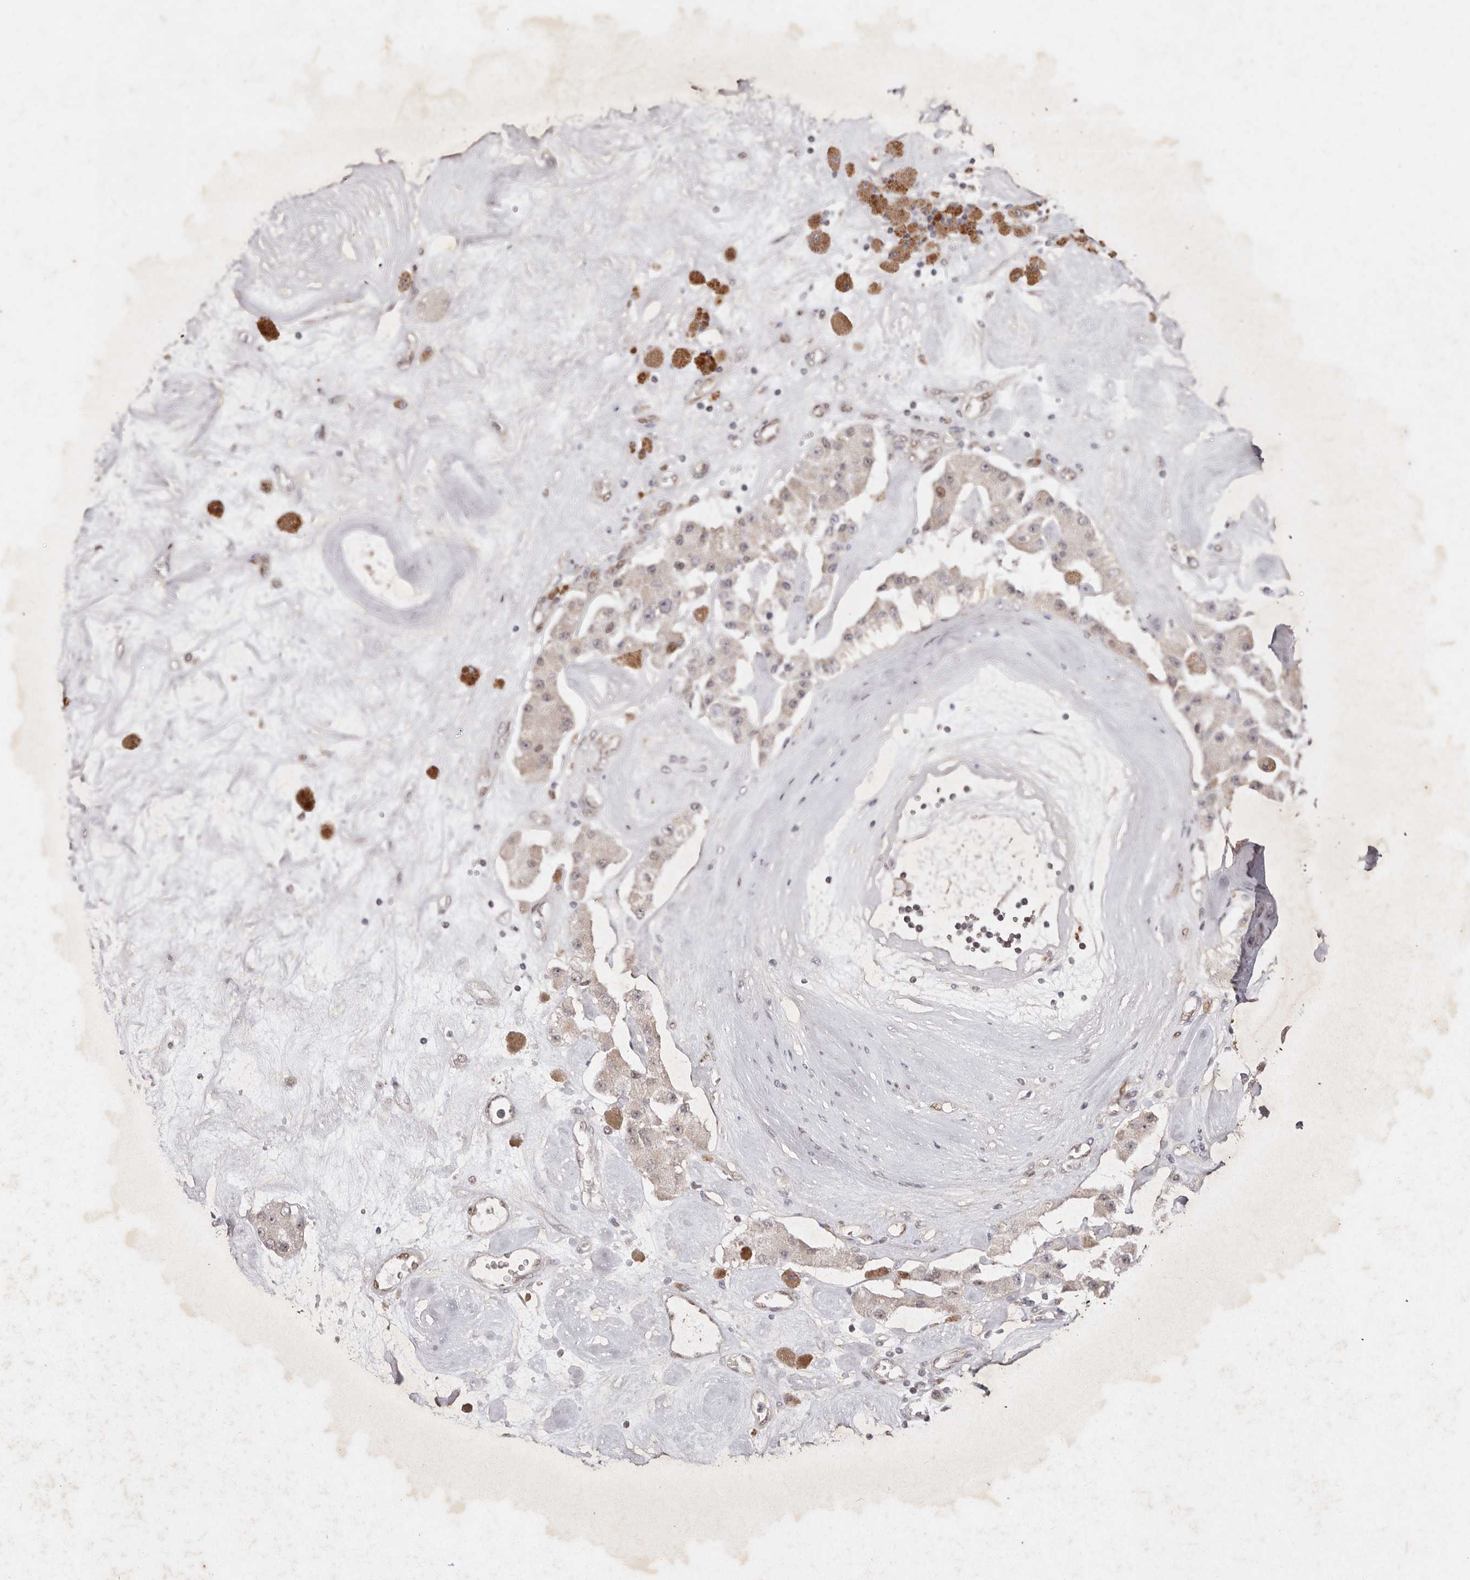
{"staining": {"intensity": "negative", "quantity": "none", "location": "none"}, "tissue": "carcinoid", "cell_type": "Tumor cells", "image_type": "cancer", "snomed": [{"axis": "morphology", "description": "Carcinoid, malignant, NOS"}, {"axis": "topography", "description": "Pancreas"}], "caption": "There is no significant expression in tumor cells of malignant carcinoid.", "gene": "KLF7", "patient": {"sex": "male", "age": 41}}